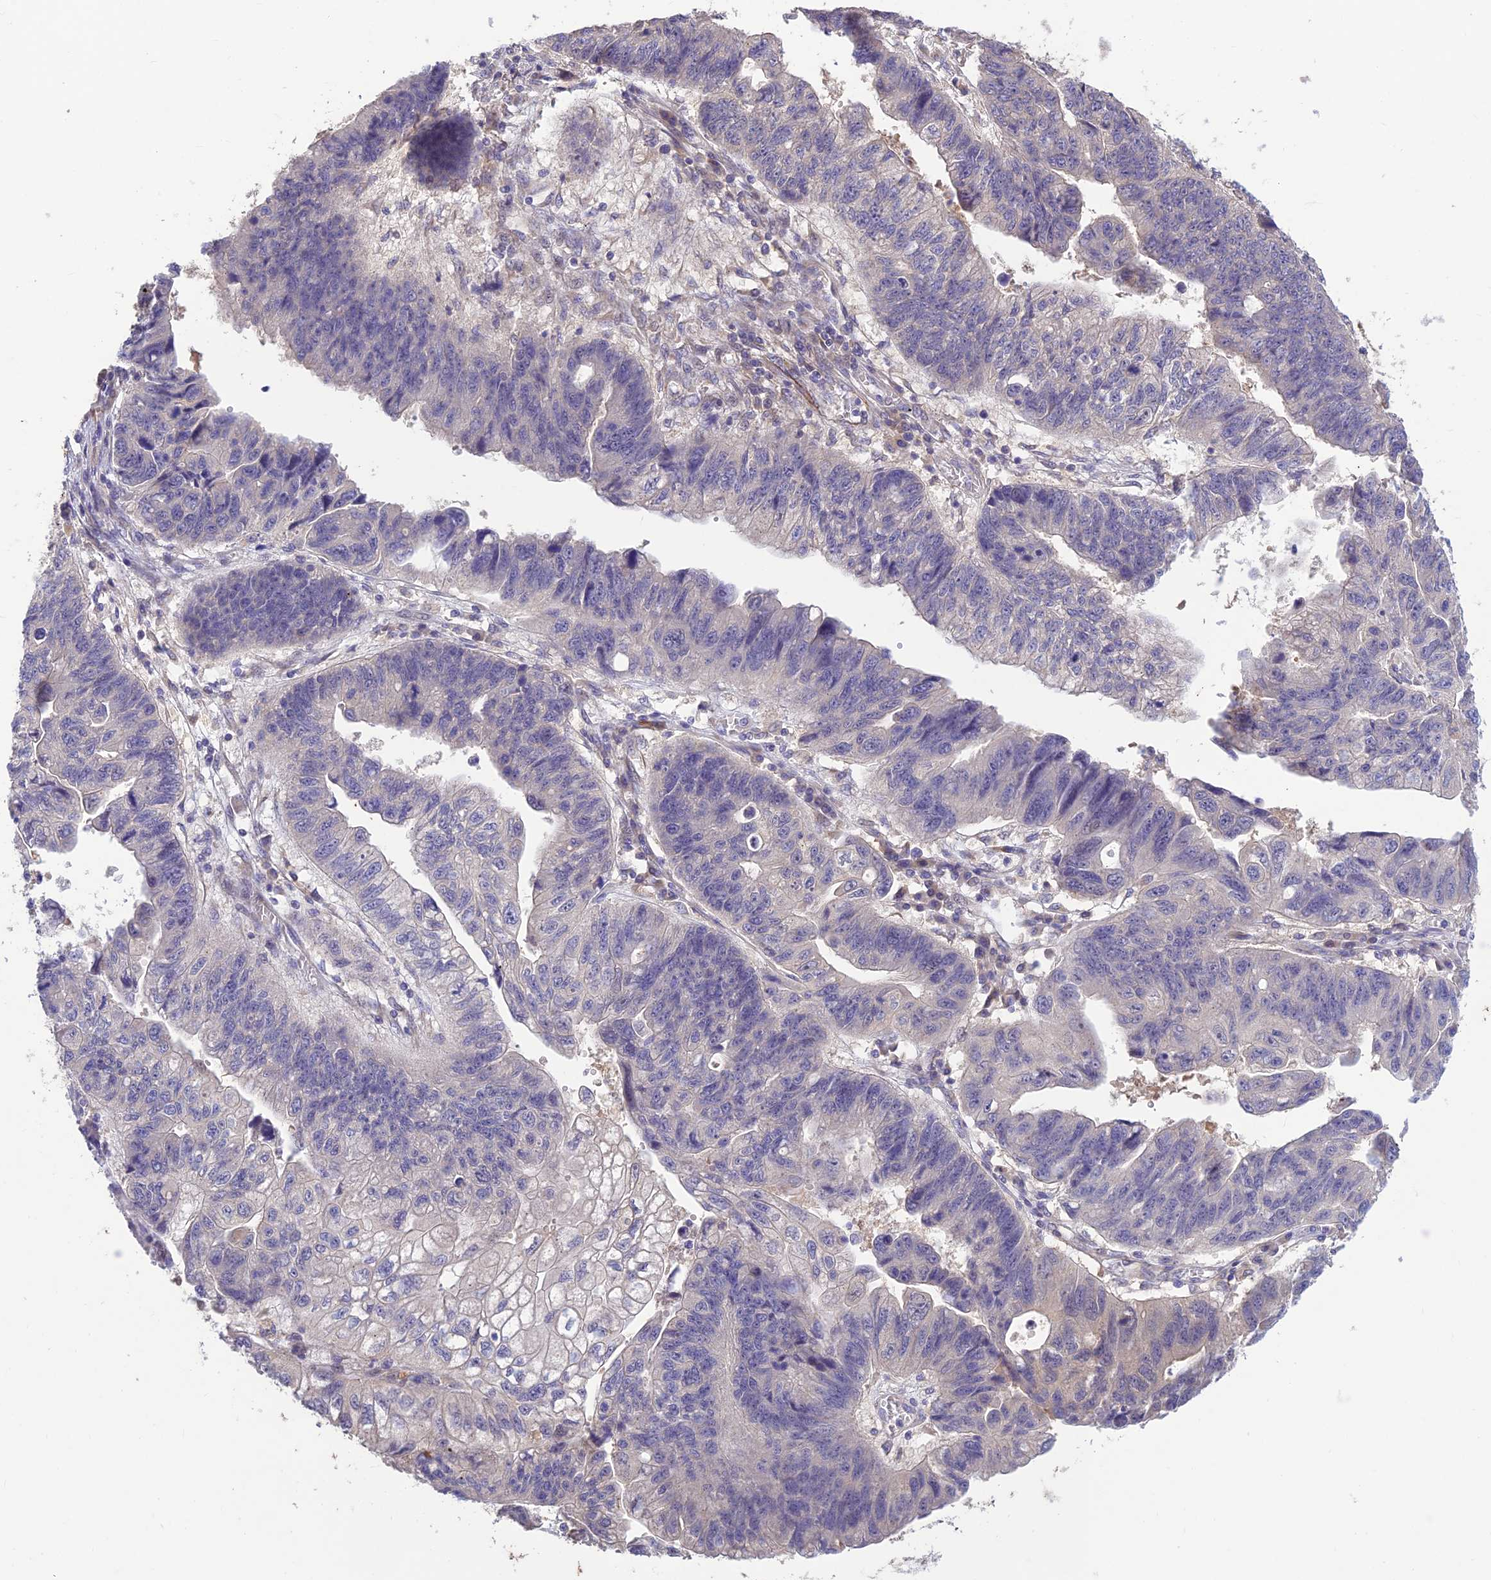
{"staining": {"intensity": "negative", "quantity": "none", "location": "none"}, "tissue": "stomach cancer", "cell_type": "Tumor cells", "image_type": "cancer", "snomed": [{"axis": "morphology", "description": "Adenocarcinoma, NOS"}, {"axis": "topography", "description": "Stomach"}], "caption": "This histopathology image is of stomach cancer (adenocarcinoma) stained with immunohistochemistry to label a protein in brown with the nuclei are counter-stained blue. There is no positivity in tumor cells.", "gene": "ST8SIA5", "patient": {"sex": "male", "age": 59}}